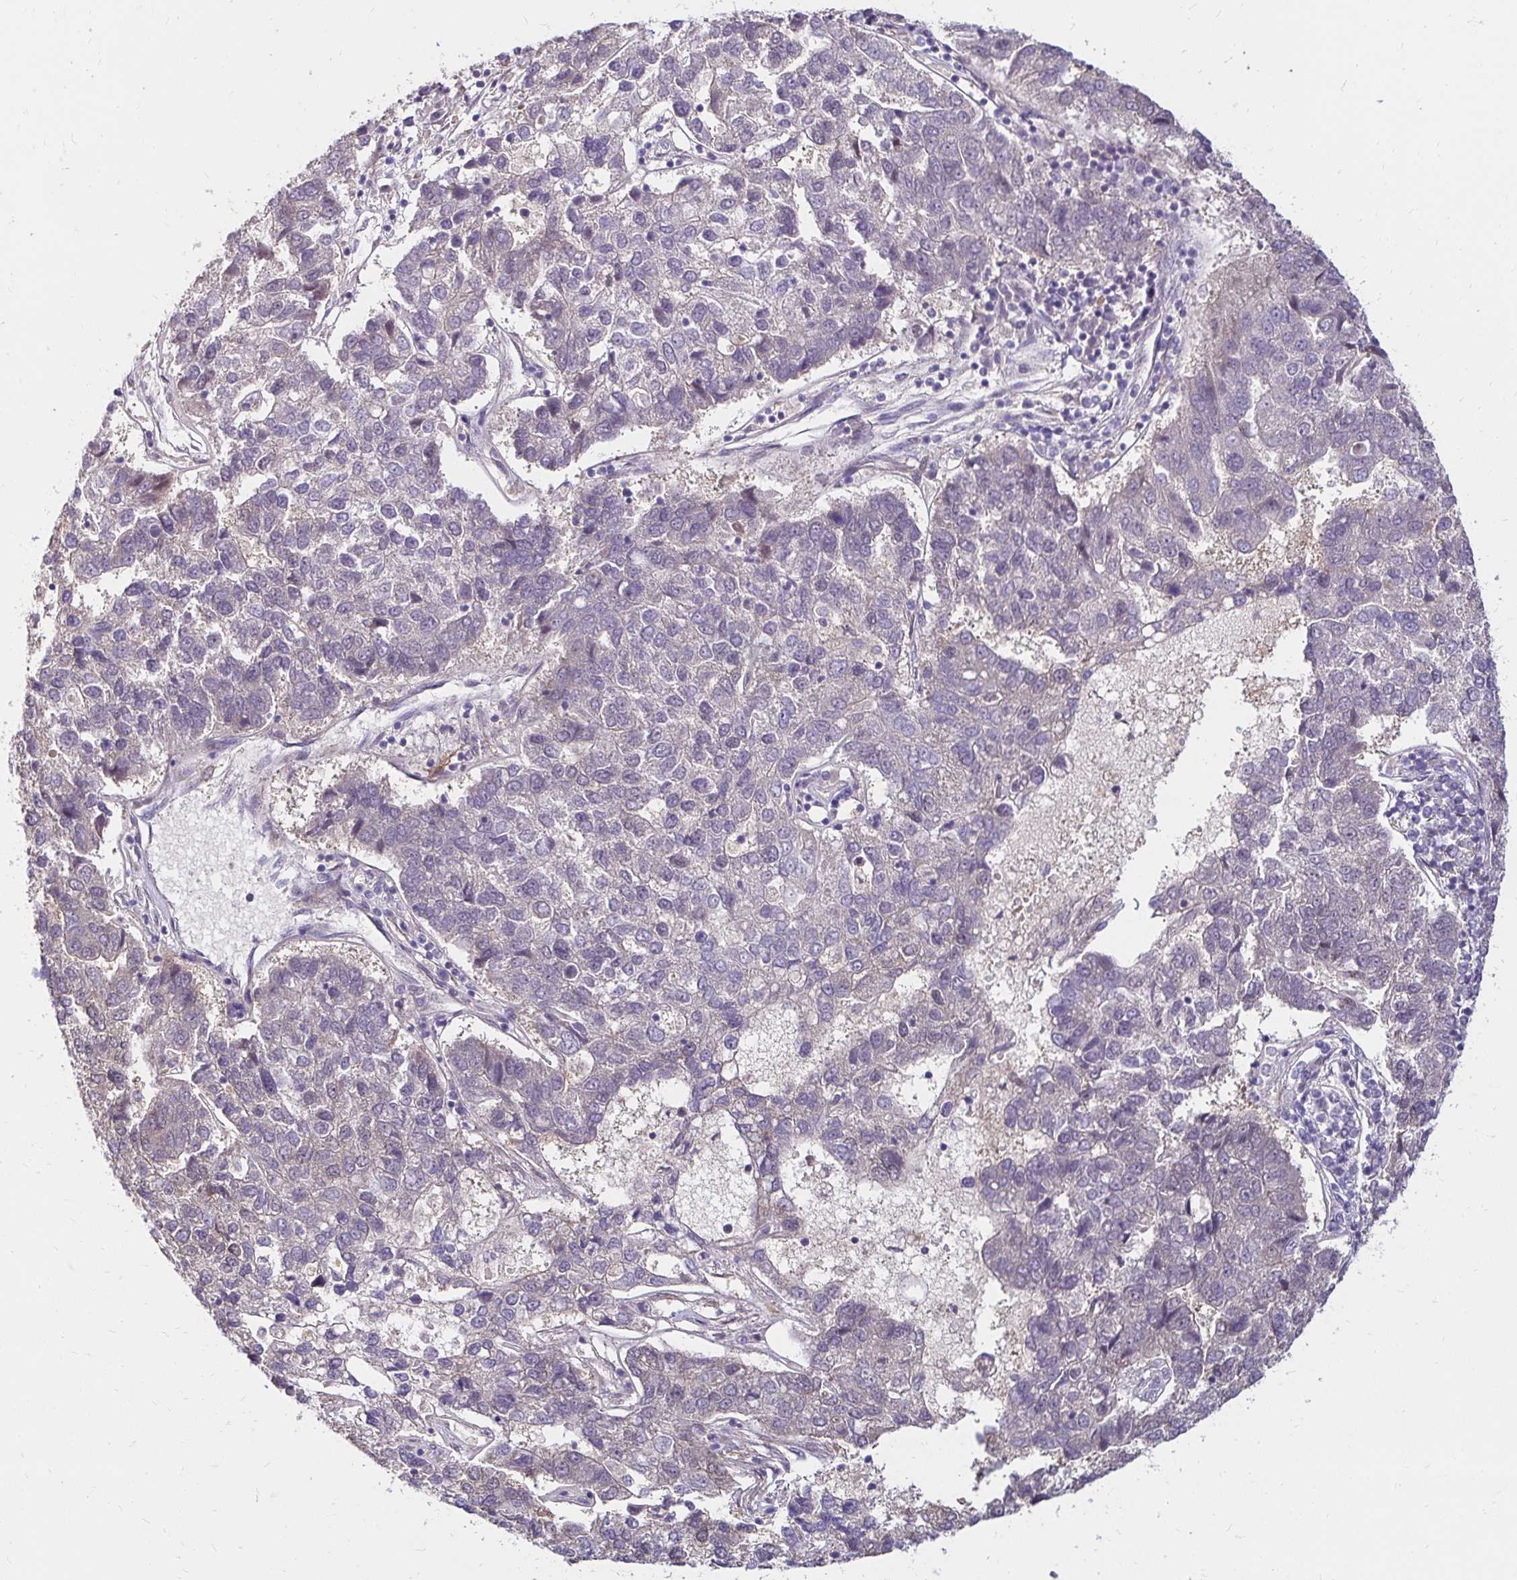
{"staining": {"intensity": "negative", "quantity": "none", "location": "none"}, "tissue": "pancreatic cancer", "cell_type": "Tumor cells", "image_type": "cancer", "snomed": [{"axis": "morphology", "description": "Adenocarcinoma, NOS"}, {"axis": "topography", "description": "Pancreas"}], "caption": "The IHC image has no significant positivity in tumor cells of adenocarcinoma (pancreatic) tissue.", "gene": "YAP1", "patient": {"sex": "female", "age": 61}}